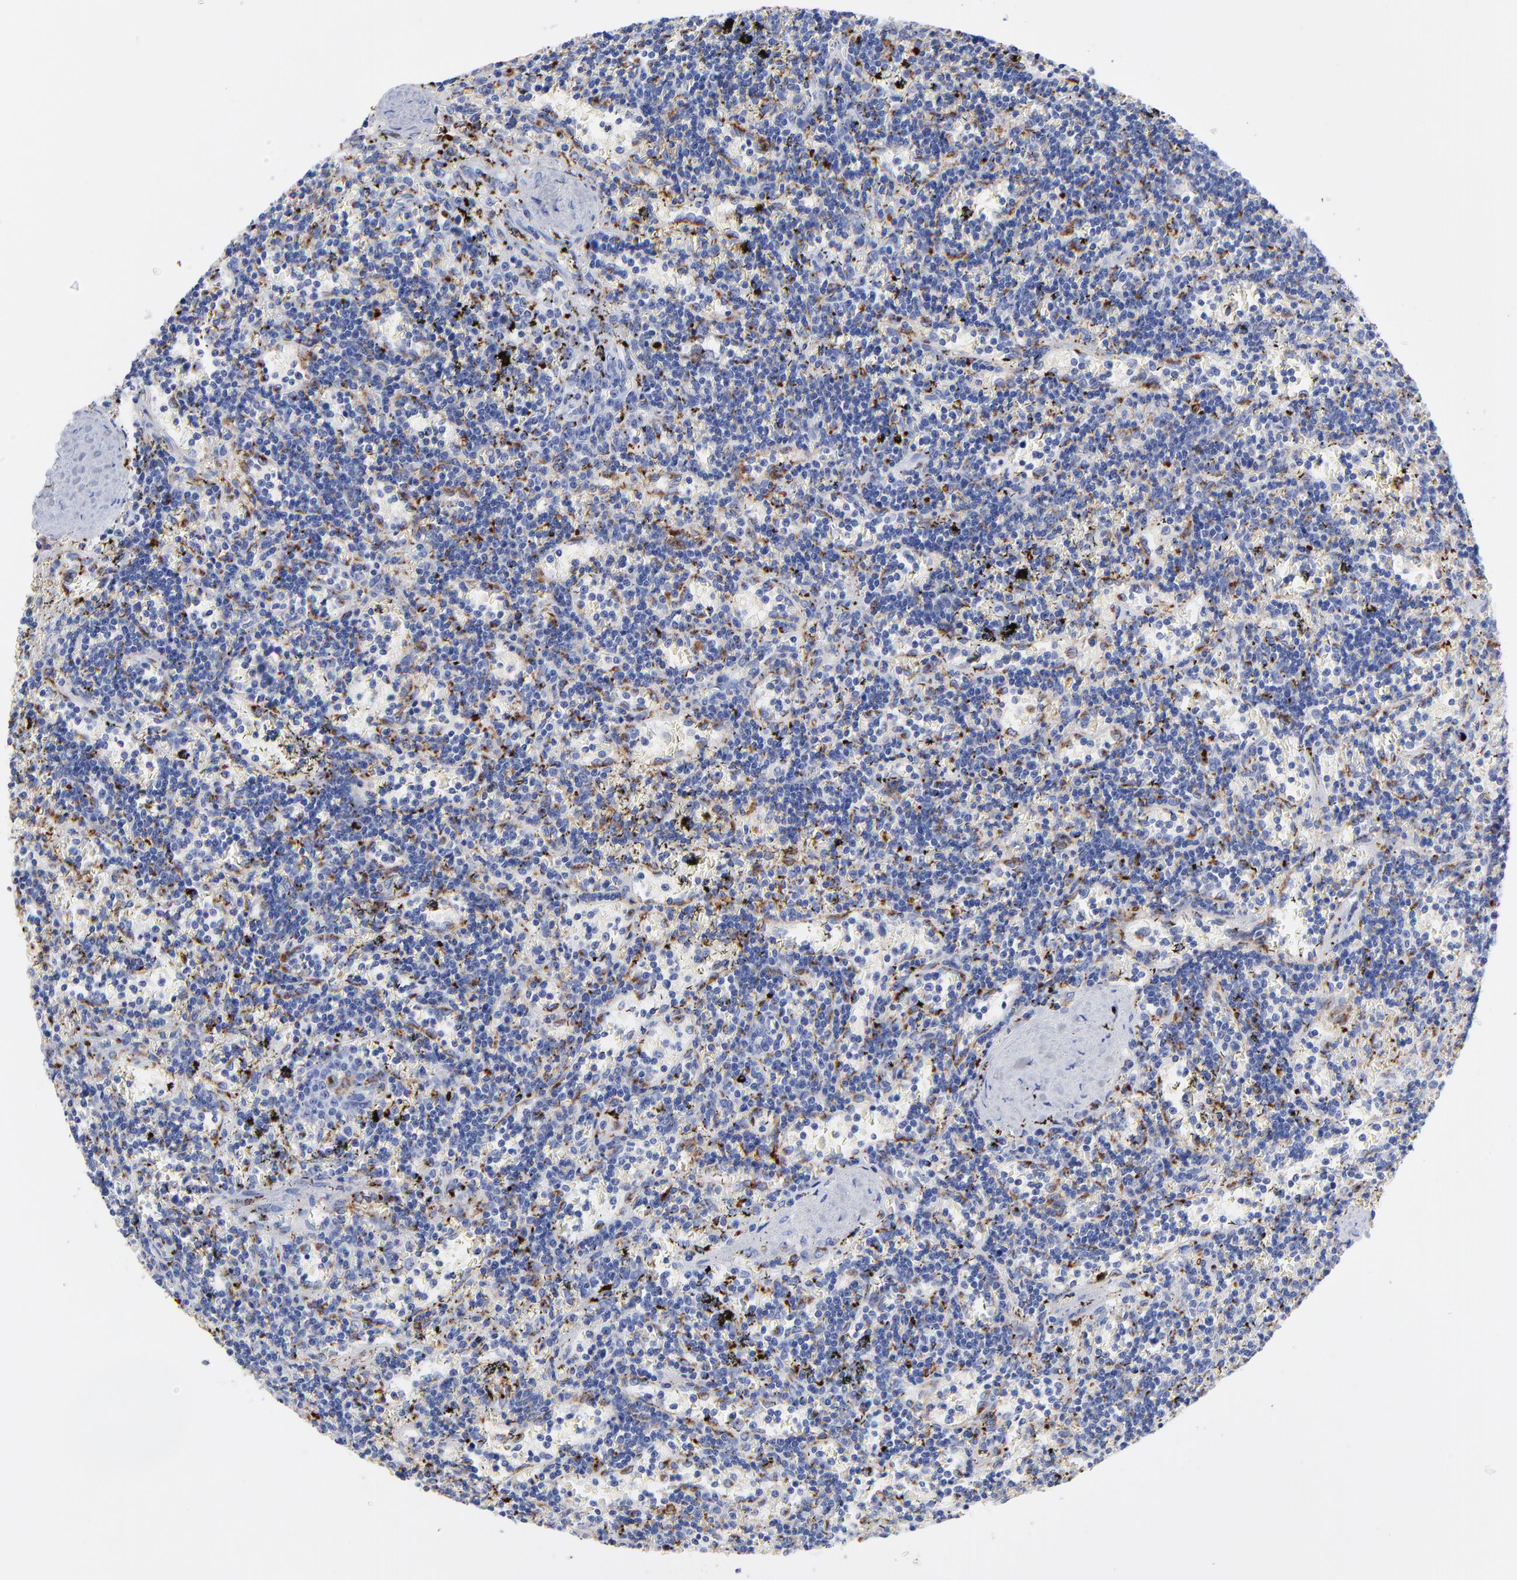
{"staining": {"intensity": "strong", "quantity": "<25%", "location": "cytoplasmic/membranous"}, "tissue": "lymphoma", "cell_type": "Tumor cells", "image_type": "cancer", "snomed": [{"axis": "morphology", "description": "Malignant lymphoma, non-Hodgkin's type, Low grade"}, {"axis": "topography", "description": "Spleen"}], "caption": "Immunohistochemical staining of low-grade malignant lymphoma, non-Hodgkin's type demonstrates strong cytoplasmic/membranous protein staining in approximately <25% of tumor cells.", "gene": "CPVL", "patient": {"sex": "male", "age": 60}}